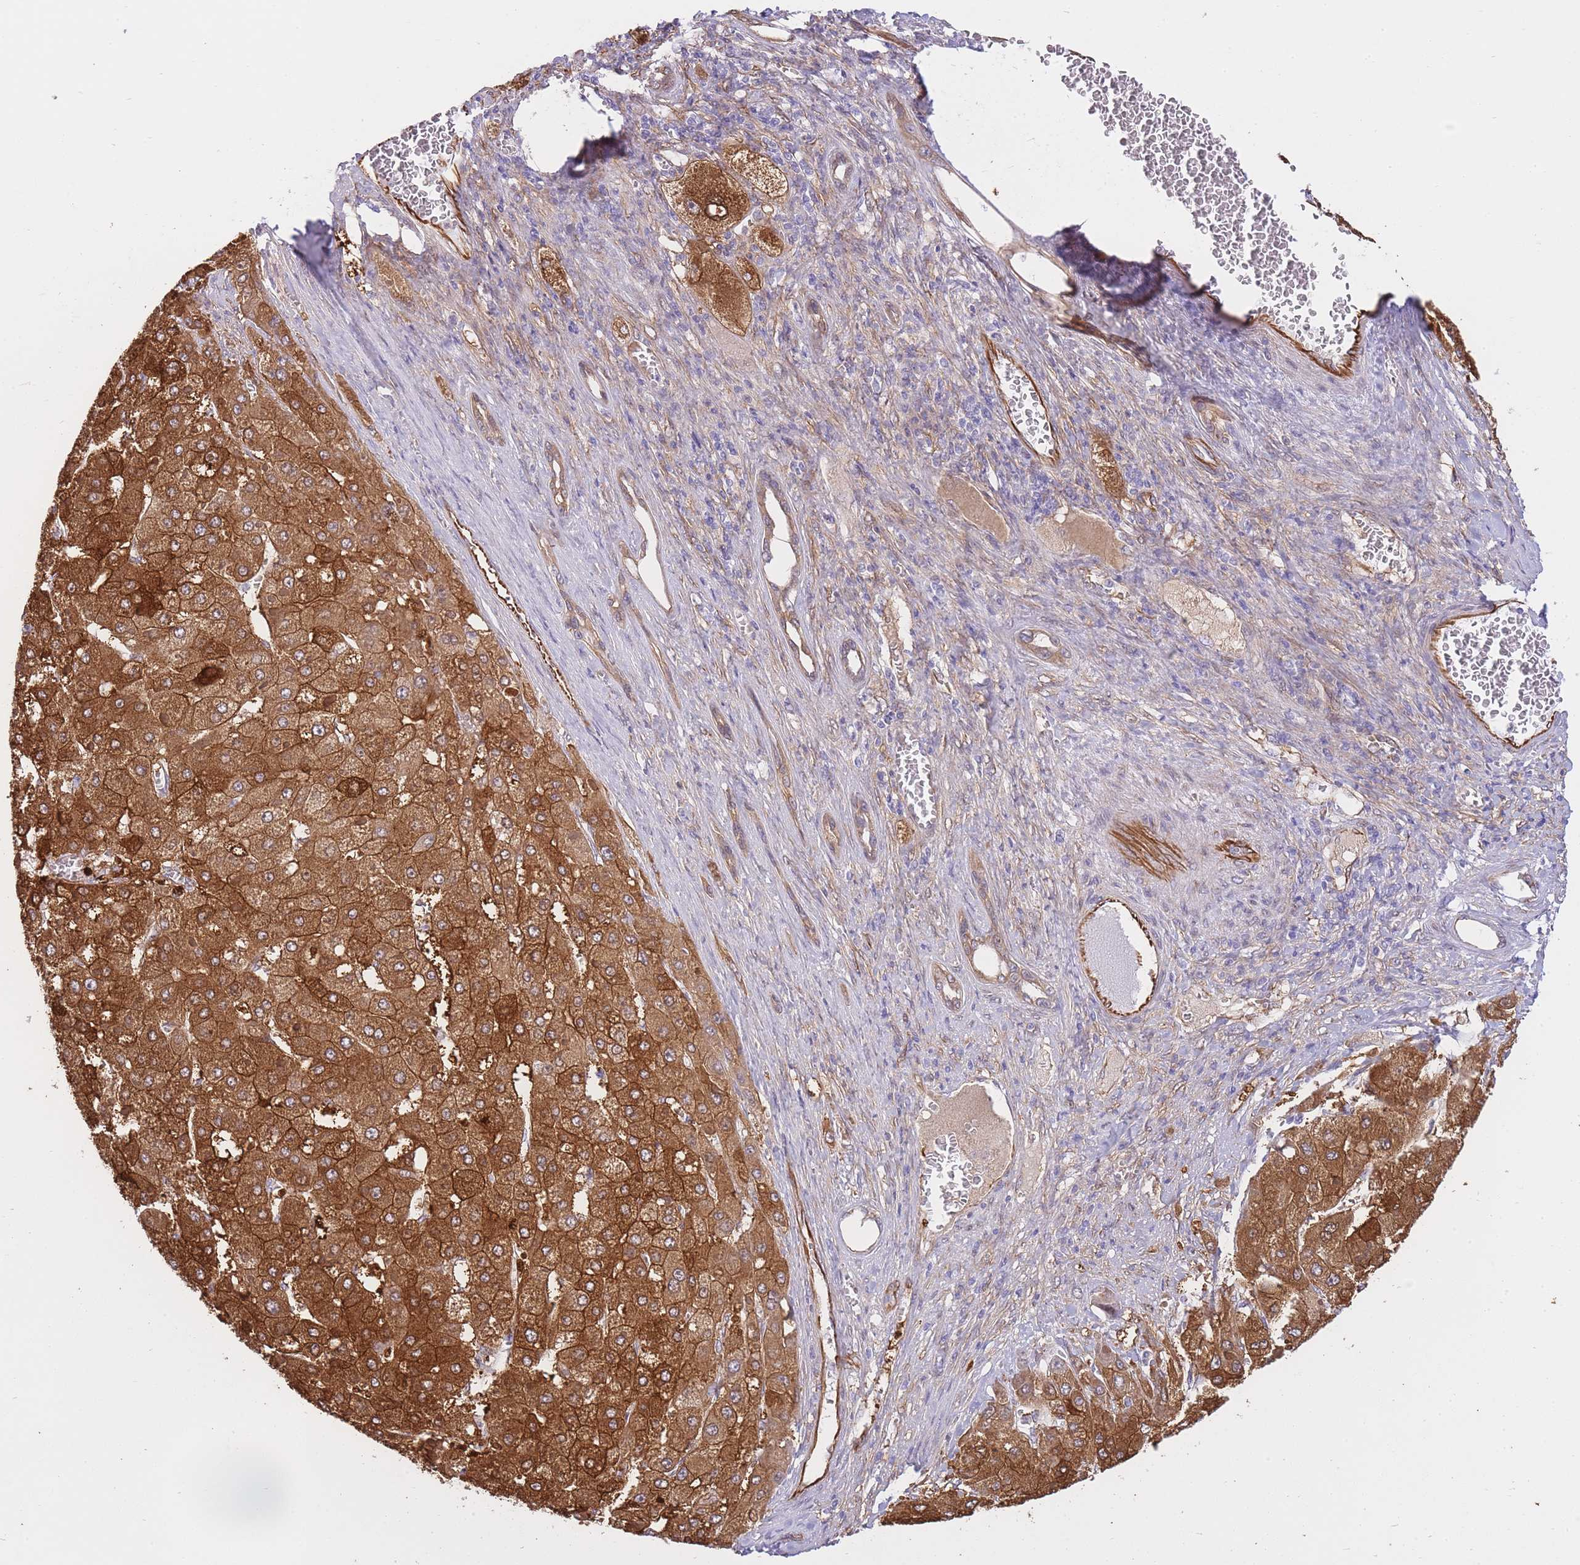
{"staining": {"intensity": "strong", "quantity": ">75%", "location": "cytoplasmic/membranous"}, "tissue": "liver cancer", "cell_type": "Tumor cells", "image_type": "cancer", "snomed": [{"axis": "morphology", "description": "Carcinoma, Hepatocellular, NOS"}, {"axis": "topography", "description": "Liver"}], "caption": "Immunohistochemistry micrograph of human liver cancer (hepatocellular carcinoma) stained for a protein (brown), which exhibits high levels of strong cytoplasmic/membranous expression in approximately >75% of tumor cells.", "gene": "ECPAS", "patient": {"sex": "female", "age": 73}}